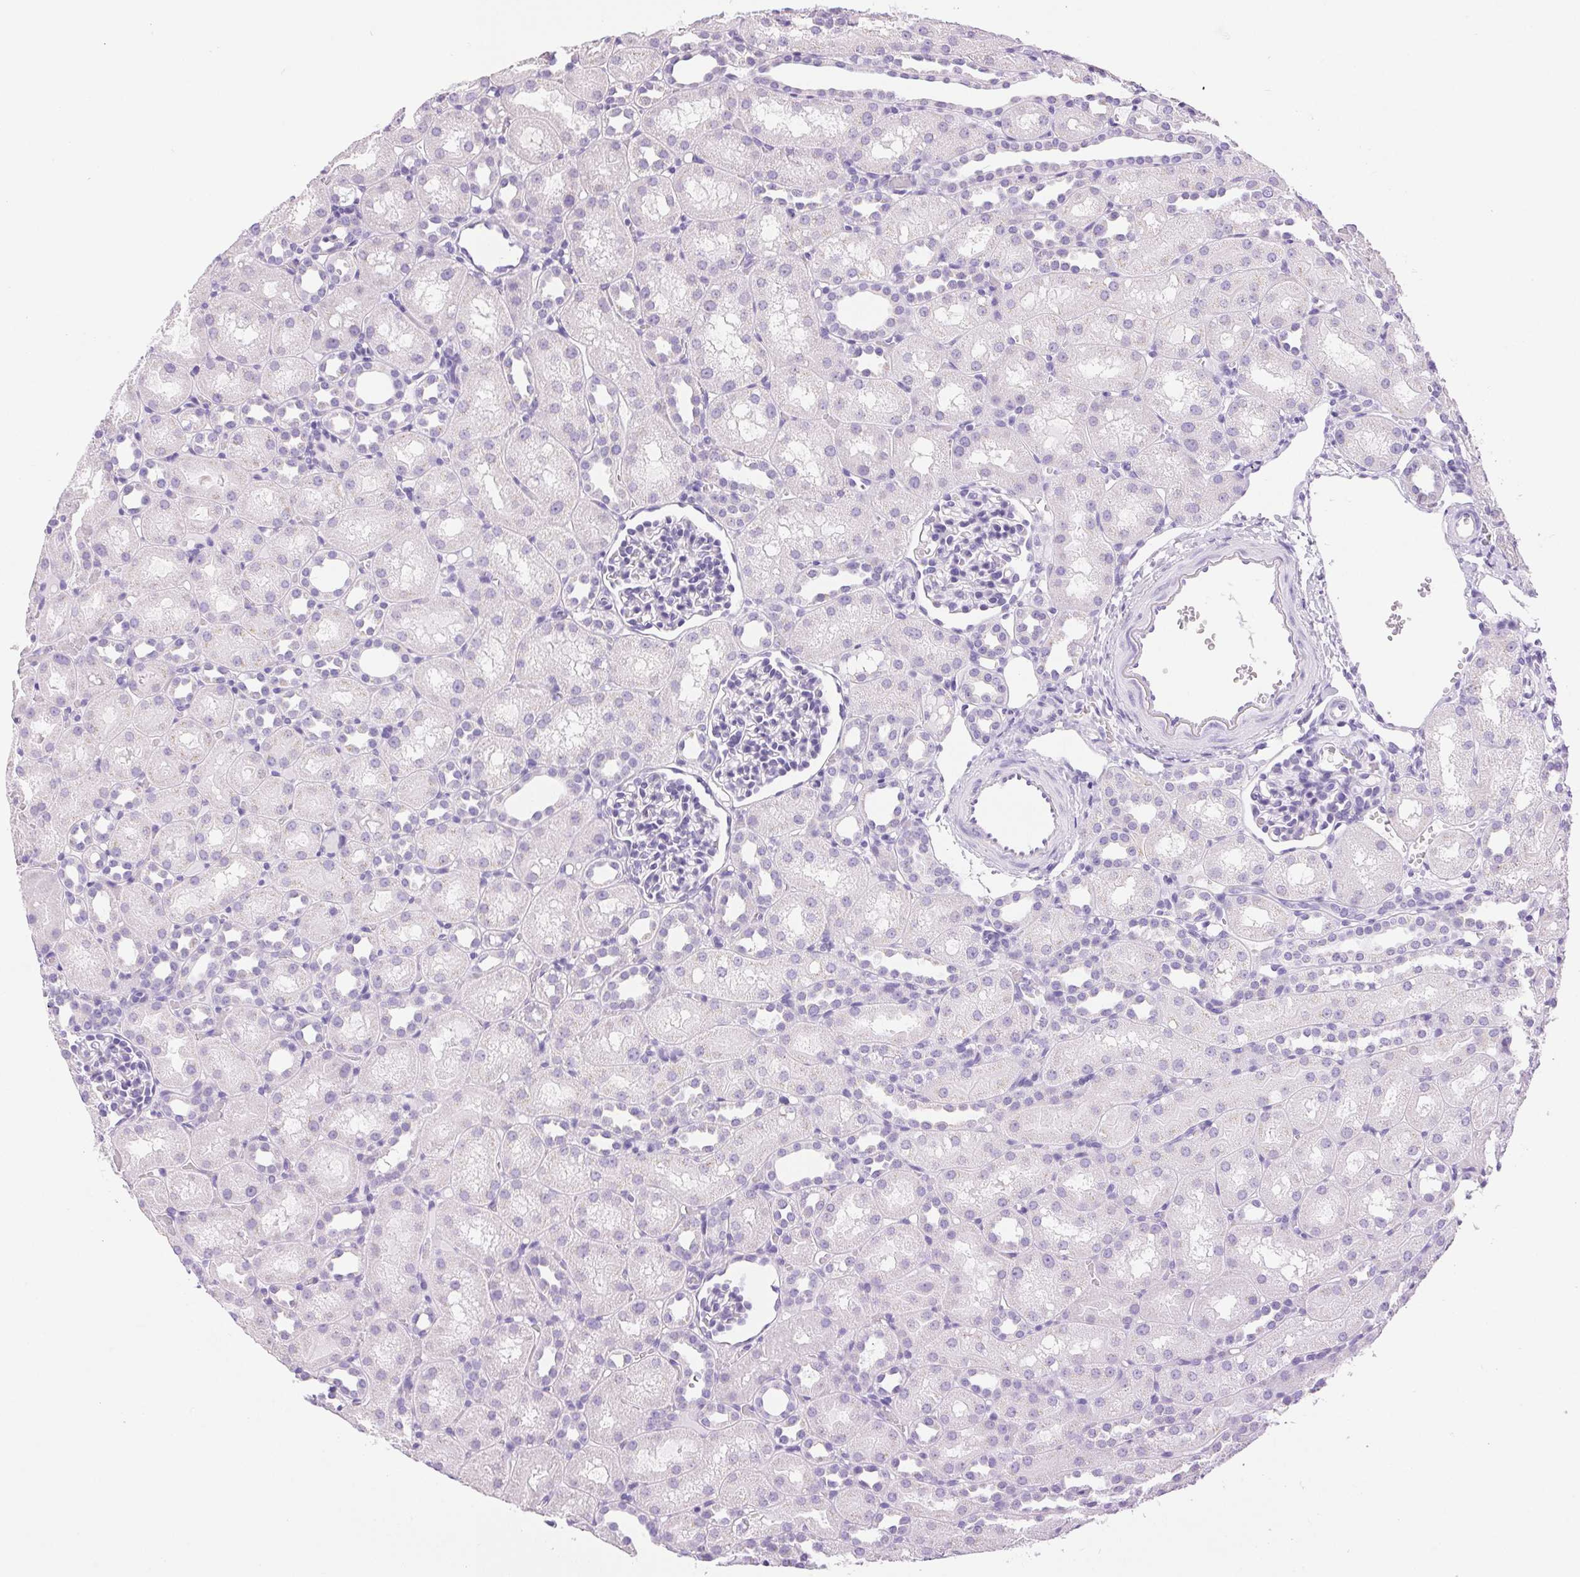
{"staining": {"intensity": "negative", "quantity": "none", "location": "none"}, "tissue": "kidney", "cell_type": "Cells in glomeruli", "image_type": "normal", "snomed": [{"axis": "morphology", "description": "Normal tissue, NOS"}, {"axis": "topography", "description": "Kidney"}], "caption": "Micrograph shows no protein staining in cells in glomeruli of normal kidney.", "gene": "SERPINB3", "patient": {"sex": "male", "age": 1}}